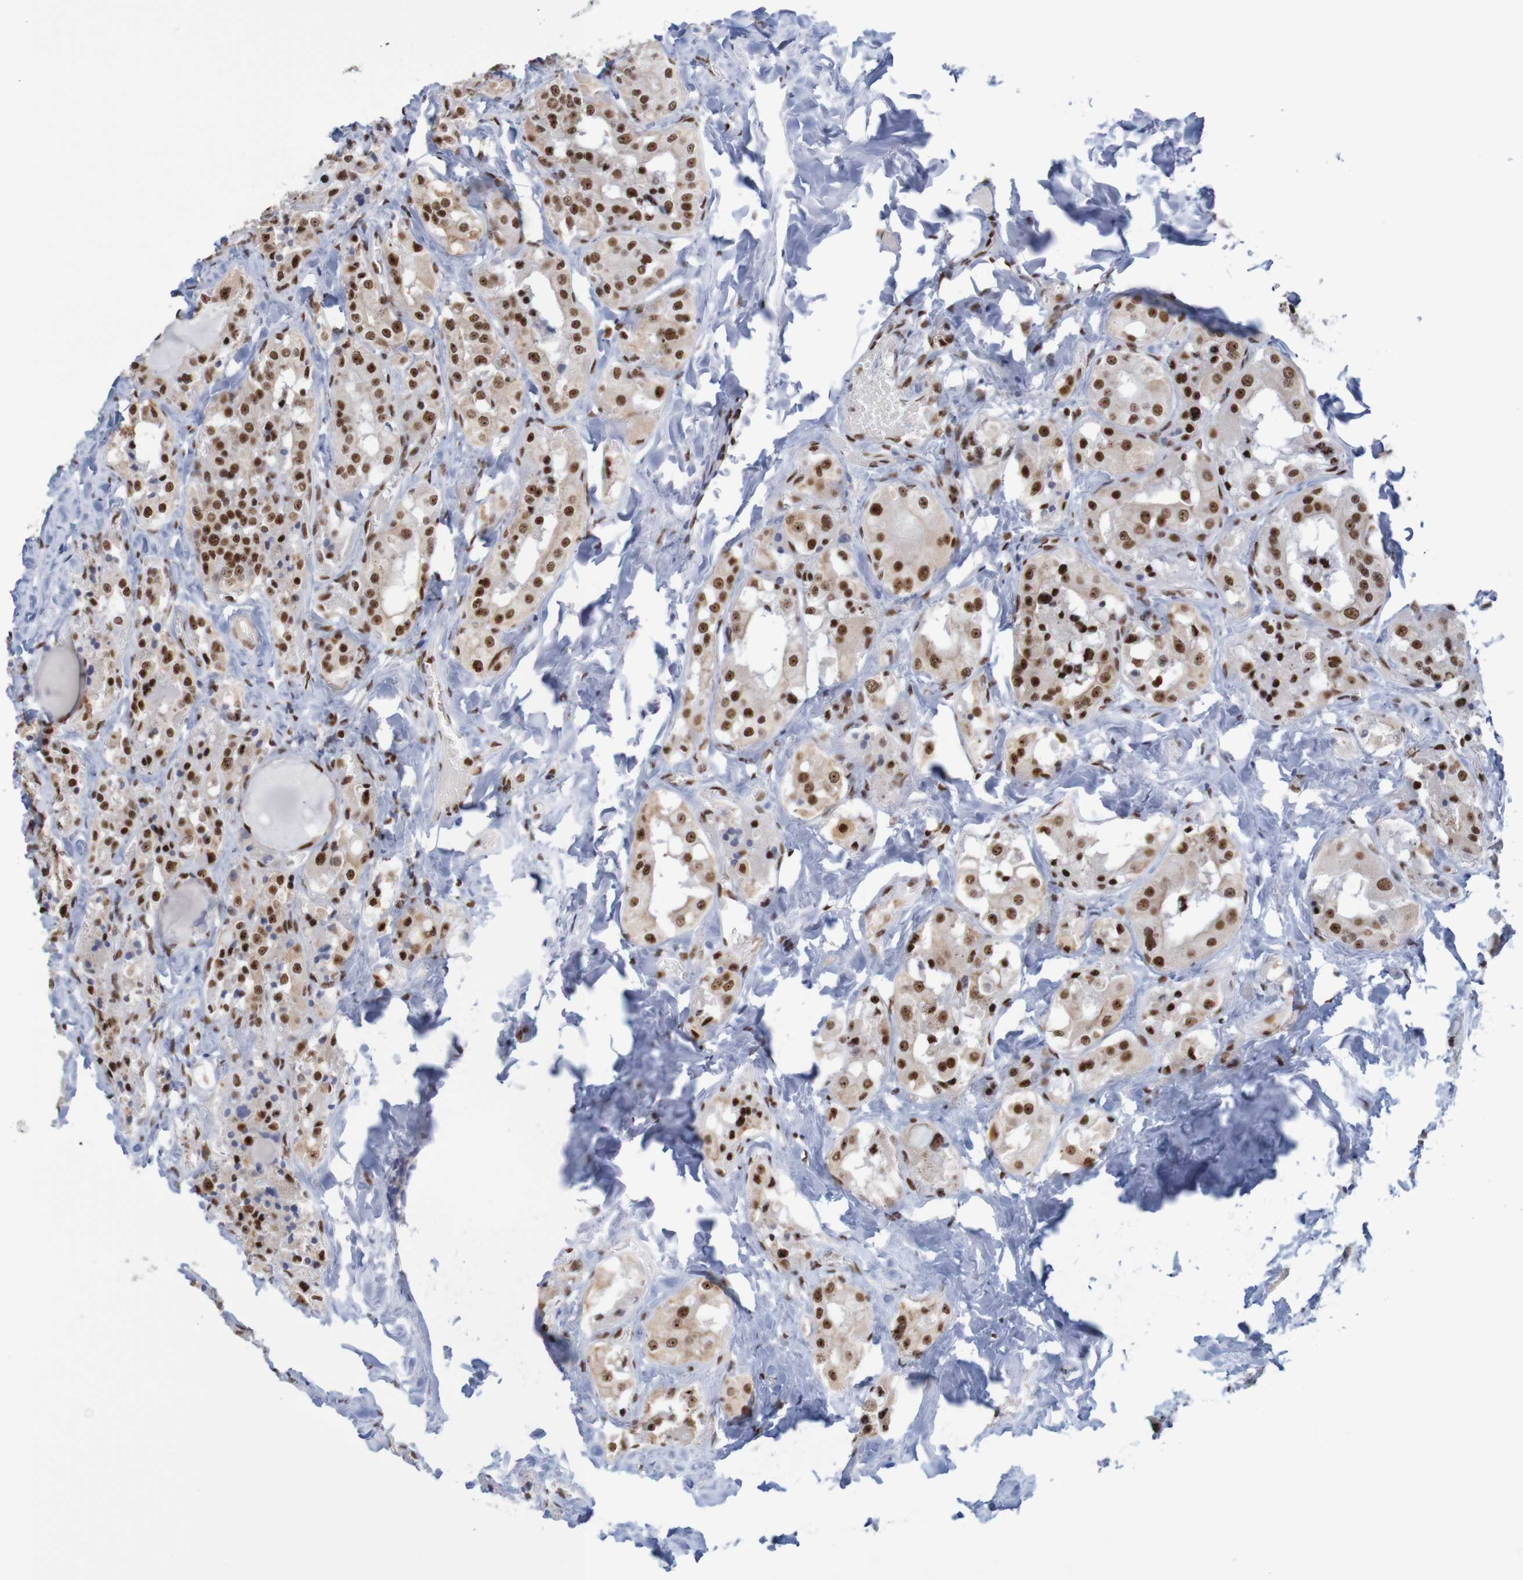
{"staining": {"intensity": "strong", "quantity": ">75%", "location": "nuclear"}, "tissue": "parathyroid gland", "cell_type": "Glandular cells", "image_type": "normal", "snomed": [{"axis": "morphology", "description": "Normal tissue, NOS"}, {"axis": "morphology", "description": "Atrophy, NOS"}, {"axis": "topography", "description": "Parathyroid gland"}], "caption": "A brown stain shows strong nuclear staining of a protein in glandular cells of benign human parathyroid gland.", "gene": "THRAP3", "patient": {"sex": "female", "age": 54}}